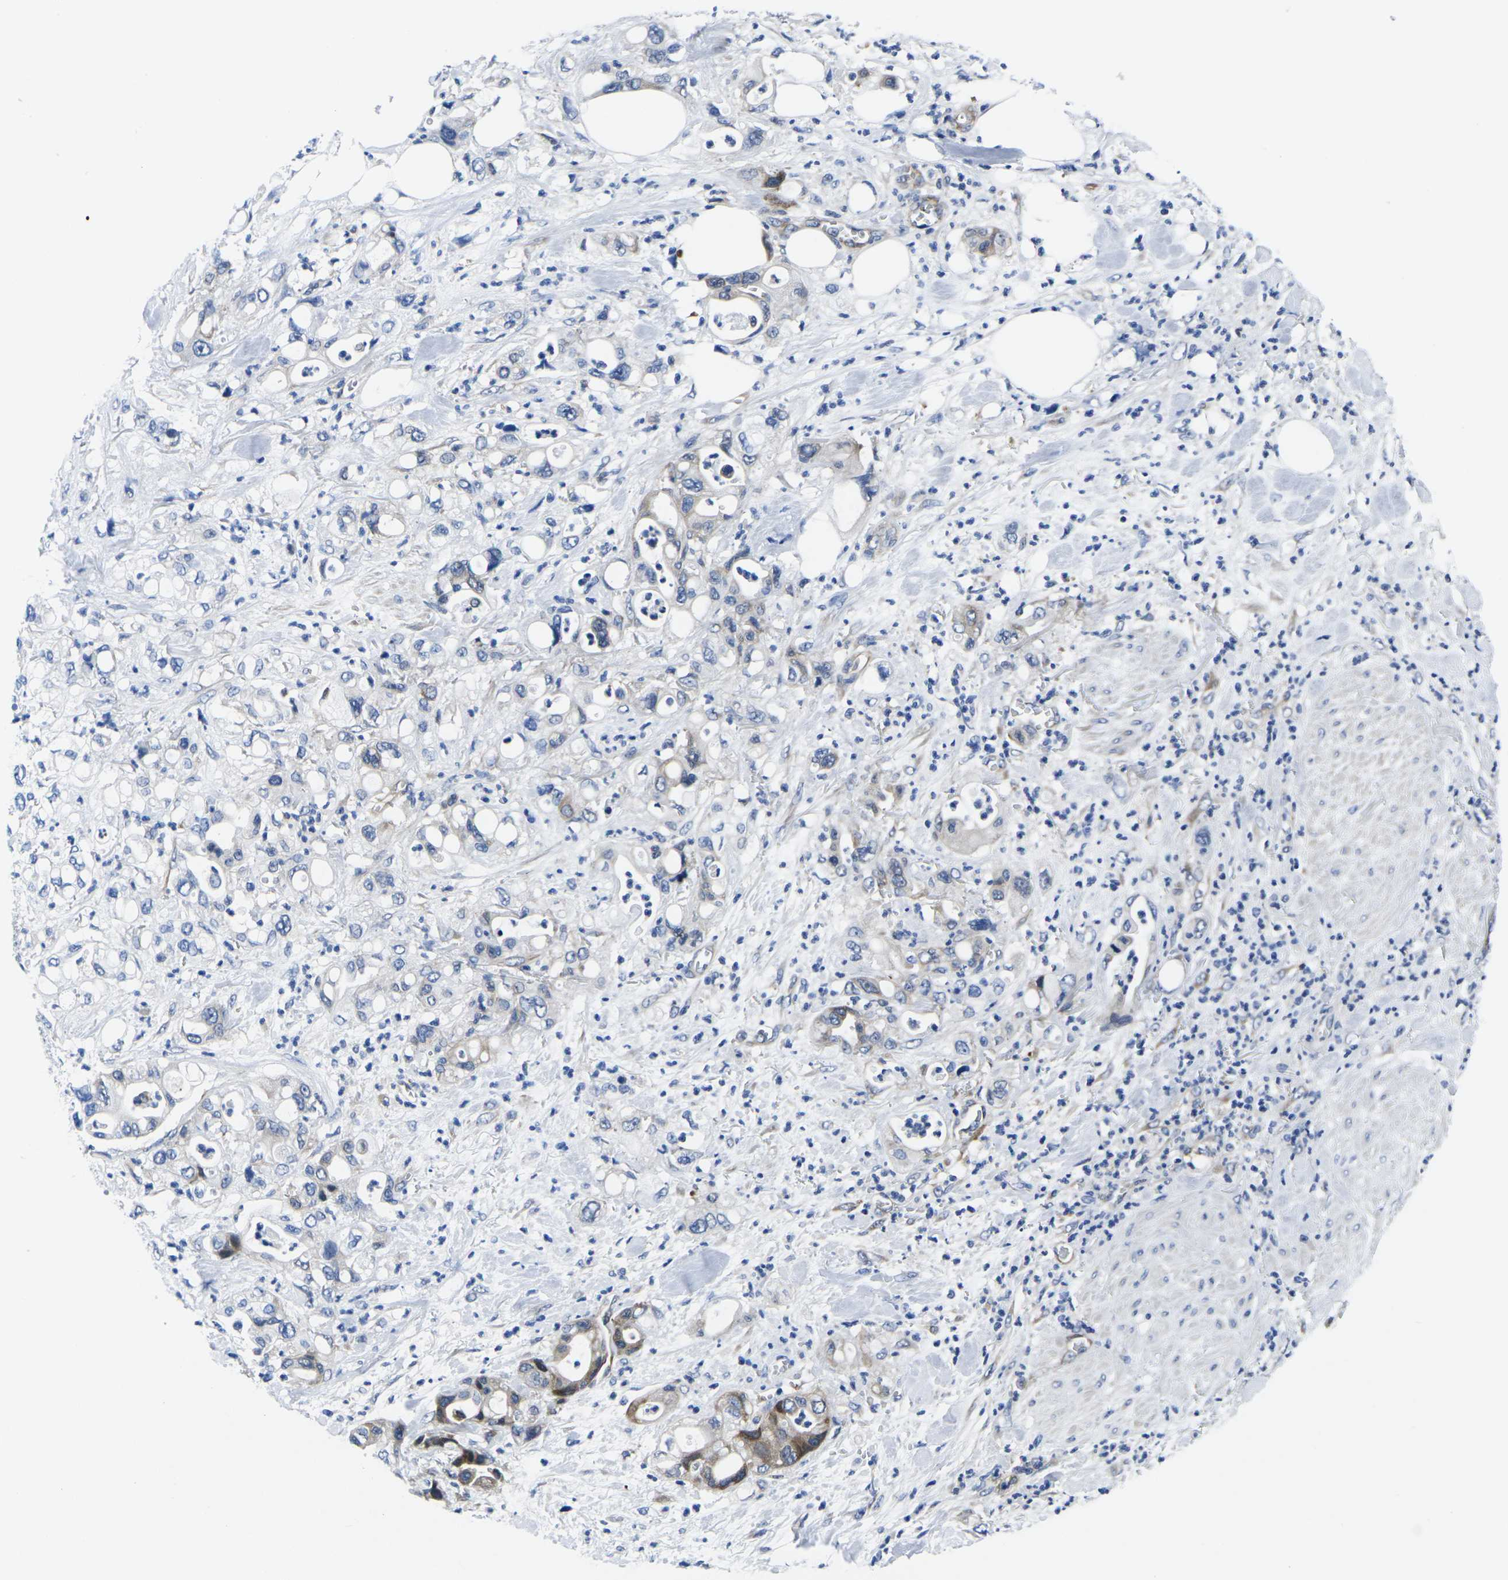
{"staining": {"intensity": "moderate", "quantity": "<25%", "location": "cytoplasmic/membranous"}, "tissue": "pancreatic cancer", "cell_type": "Tumor cells", "image_type": "cancer", "snomed": [{"axis": "morphology", "description": "Adenocarcinoma, NOS"}, {"axis": "topography", "description": "Pancreas"}], "caption": "Immunohistochemical staining of adenocarcinoma (pancreatic) displays moderate cytoplasmic/membranous protein expression in approximately <25% of tumor cells.", "gene": "EIF4A1", "patient": {"sex": "male", "age": 70}}